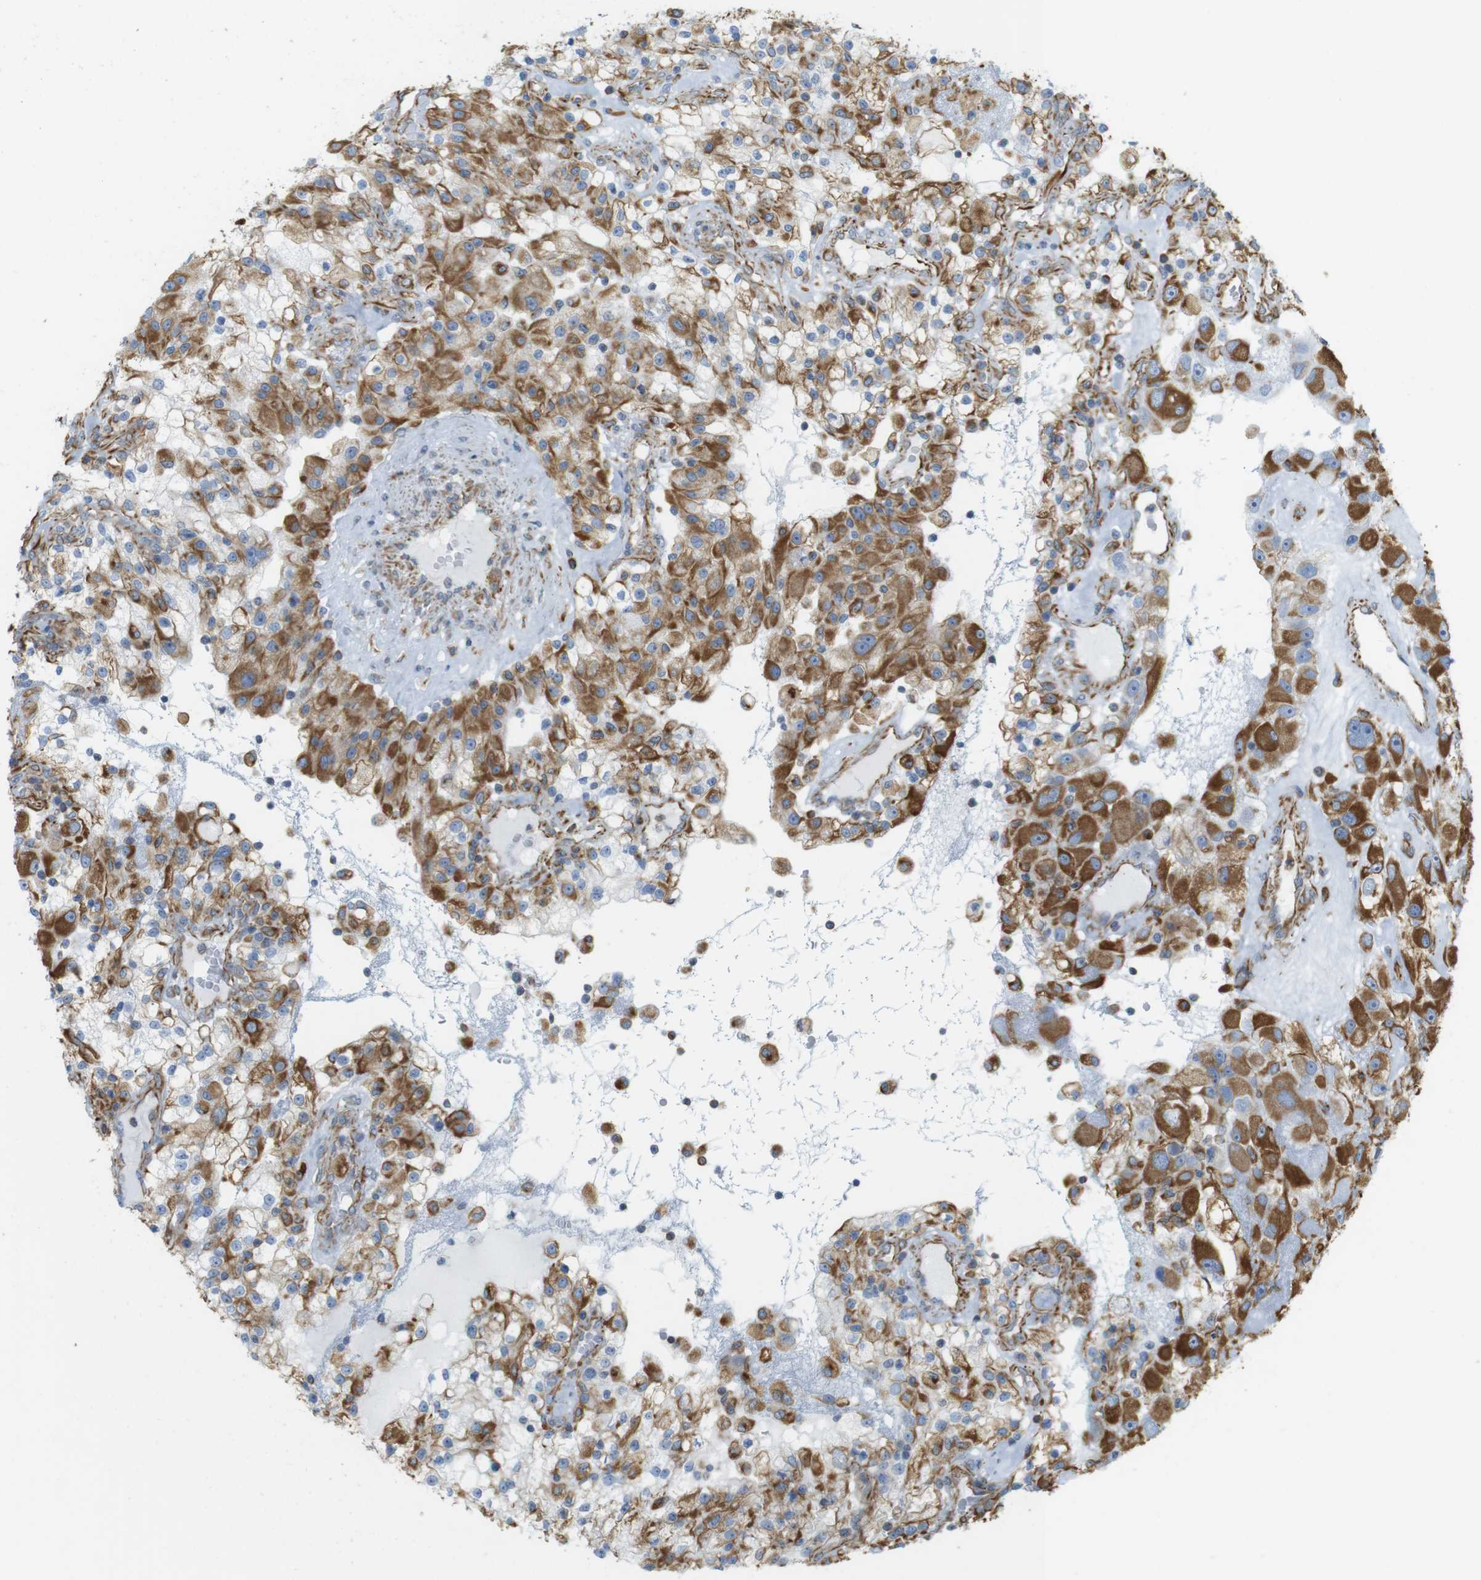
{"staining": {"intensity": "moderate", "quantity": "<25%", "location": "cytoplasmic/membranous"}, "tissue": "renal cancer", "cell_type": "Tumor cells", "image_type": "cancer", "snomed": [{"axis": "morphology", "description": "Adenocarcinoma, NOS"}, {"axis": "topography", "description": "Kidney"}], "caption": "DAB (3,3'-diaminobenzidine) immunohistochemical staining of human adenocarcinoma (renal) demonstrates moderate cytoplasmic/membranous protein expression in about <25% of tumor cells. Using DAB (brown) and hematoxylin (blue) stains, captured at high magnification using brightfield microscopy.", "gene": "MS4A10", "patient": {"sex": "female", "age": 52}}